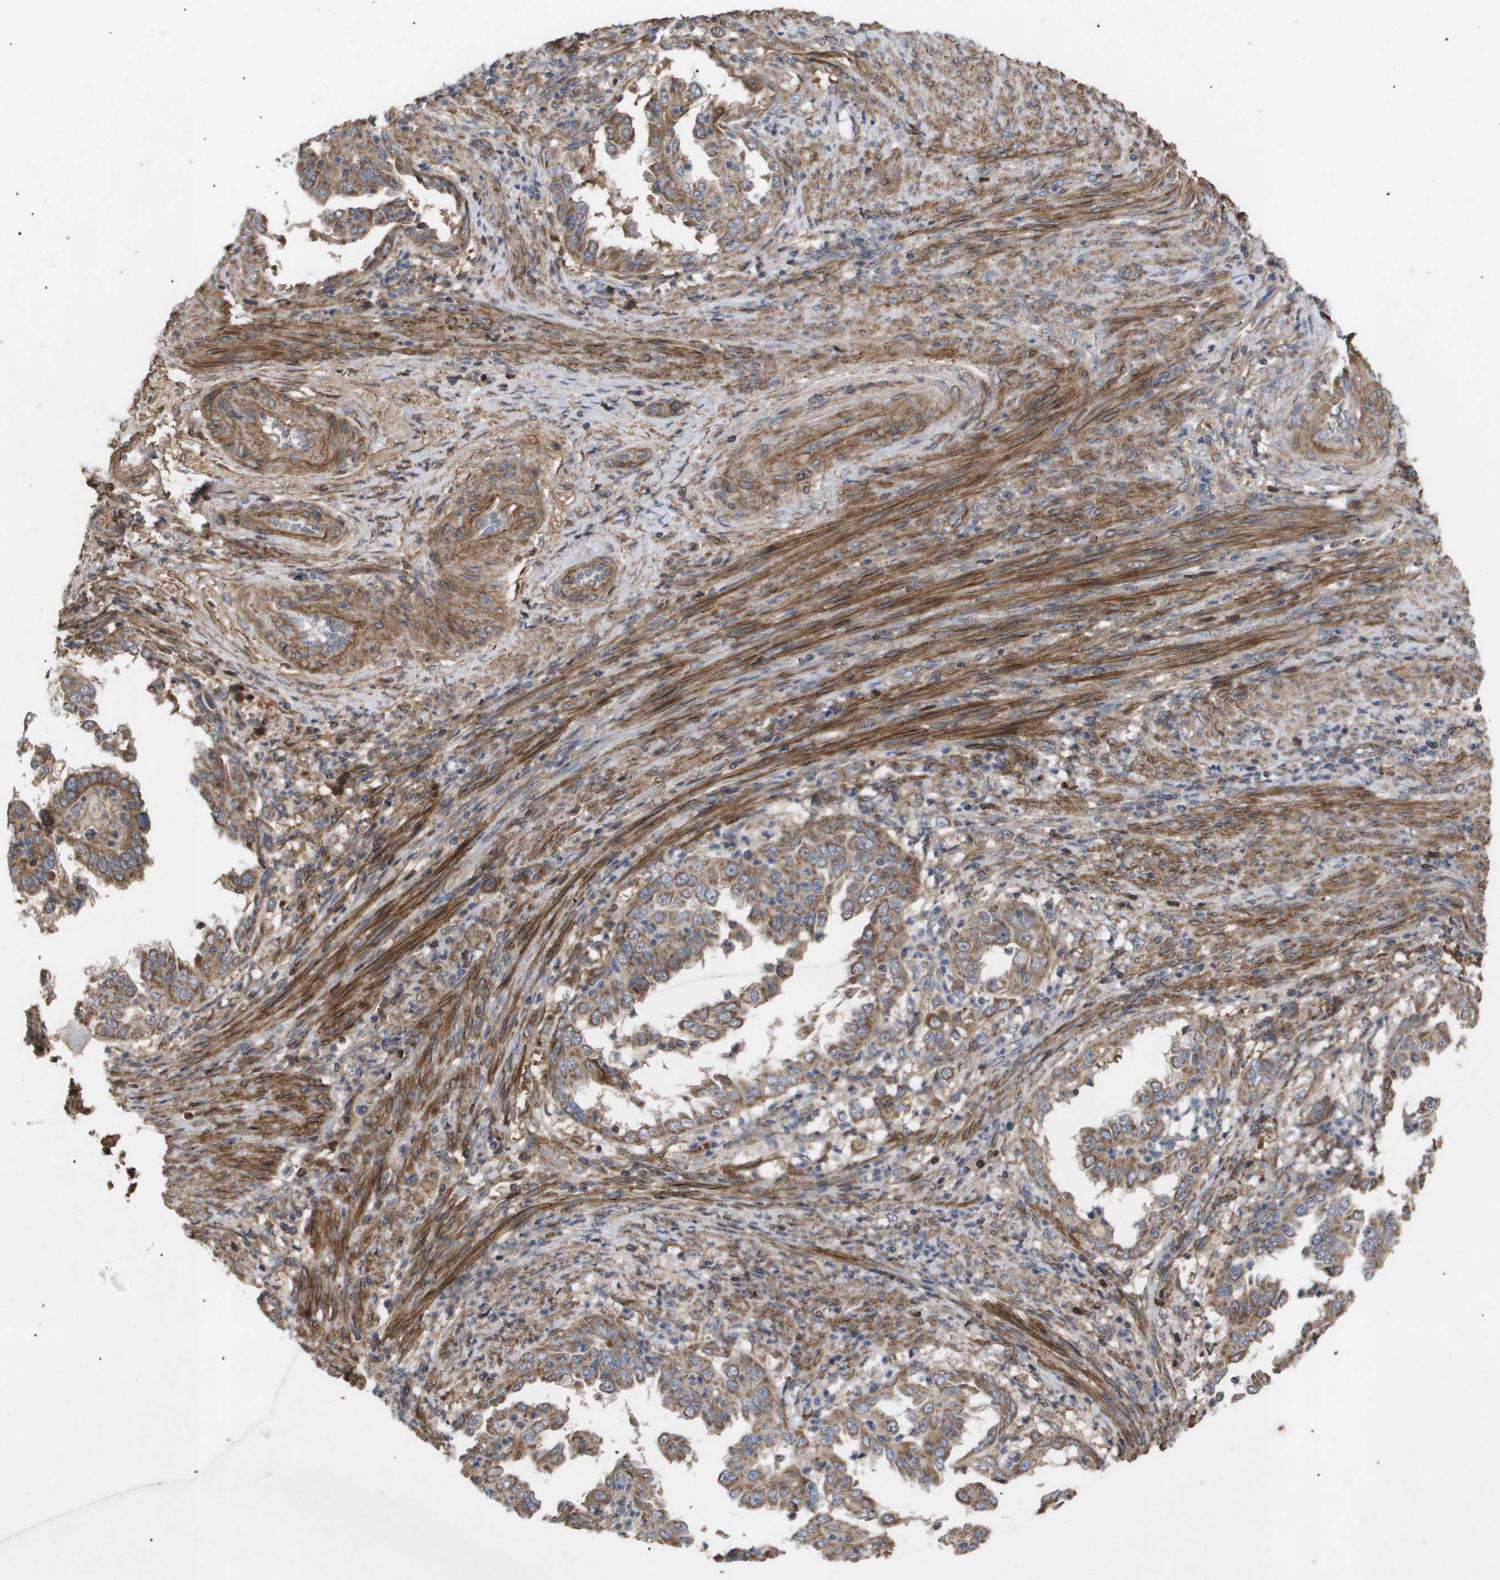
{"staining": {"intensity": "moderate", "quantity": ">75%", "location": "cytoplasmic/membranous"}, "tissue": "endometrial cancer", "cell_type": "Tumor cells", "image_type": "cancer", "snomed": [{"axis": "morphology", "description": "Adenocarcinoma, NOS"}, {"axis": "topography", "description": "Endometrium"}], "caption": "Moderate cytoplasmic/membranous staining is appreciated in approximately >75% of tumor cells in endometrial adenocarcinoma.", "gene": "TNS1", "patient": {"sex": "female", "age": 85}}